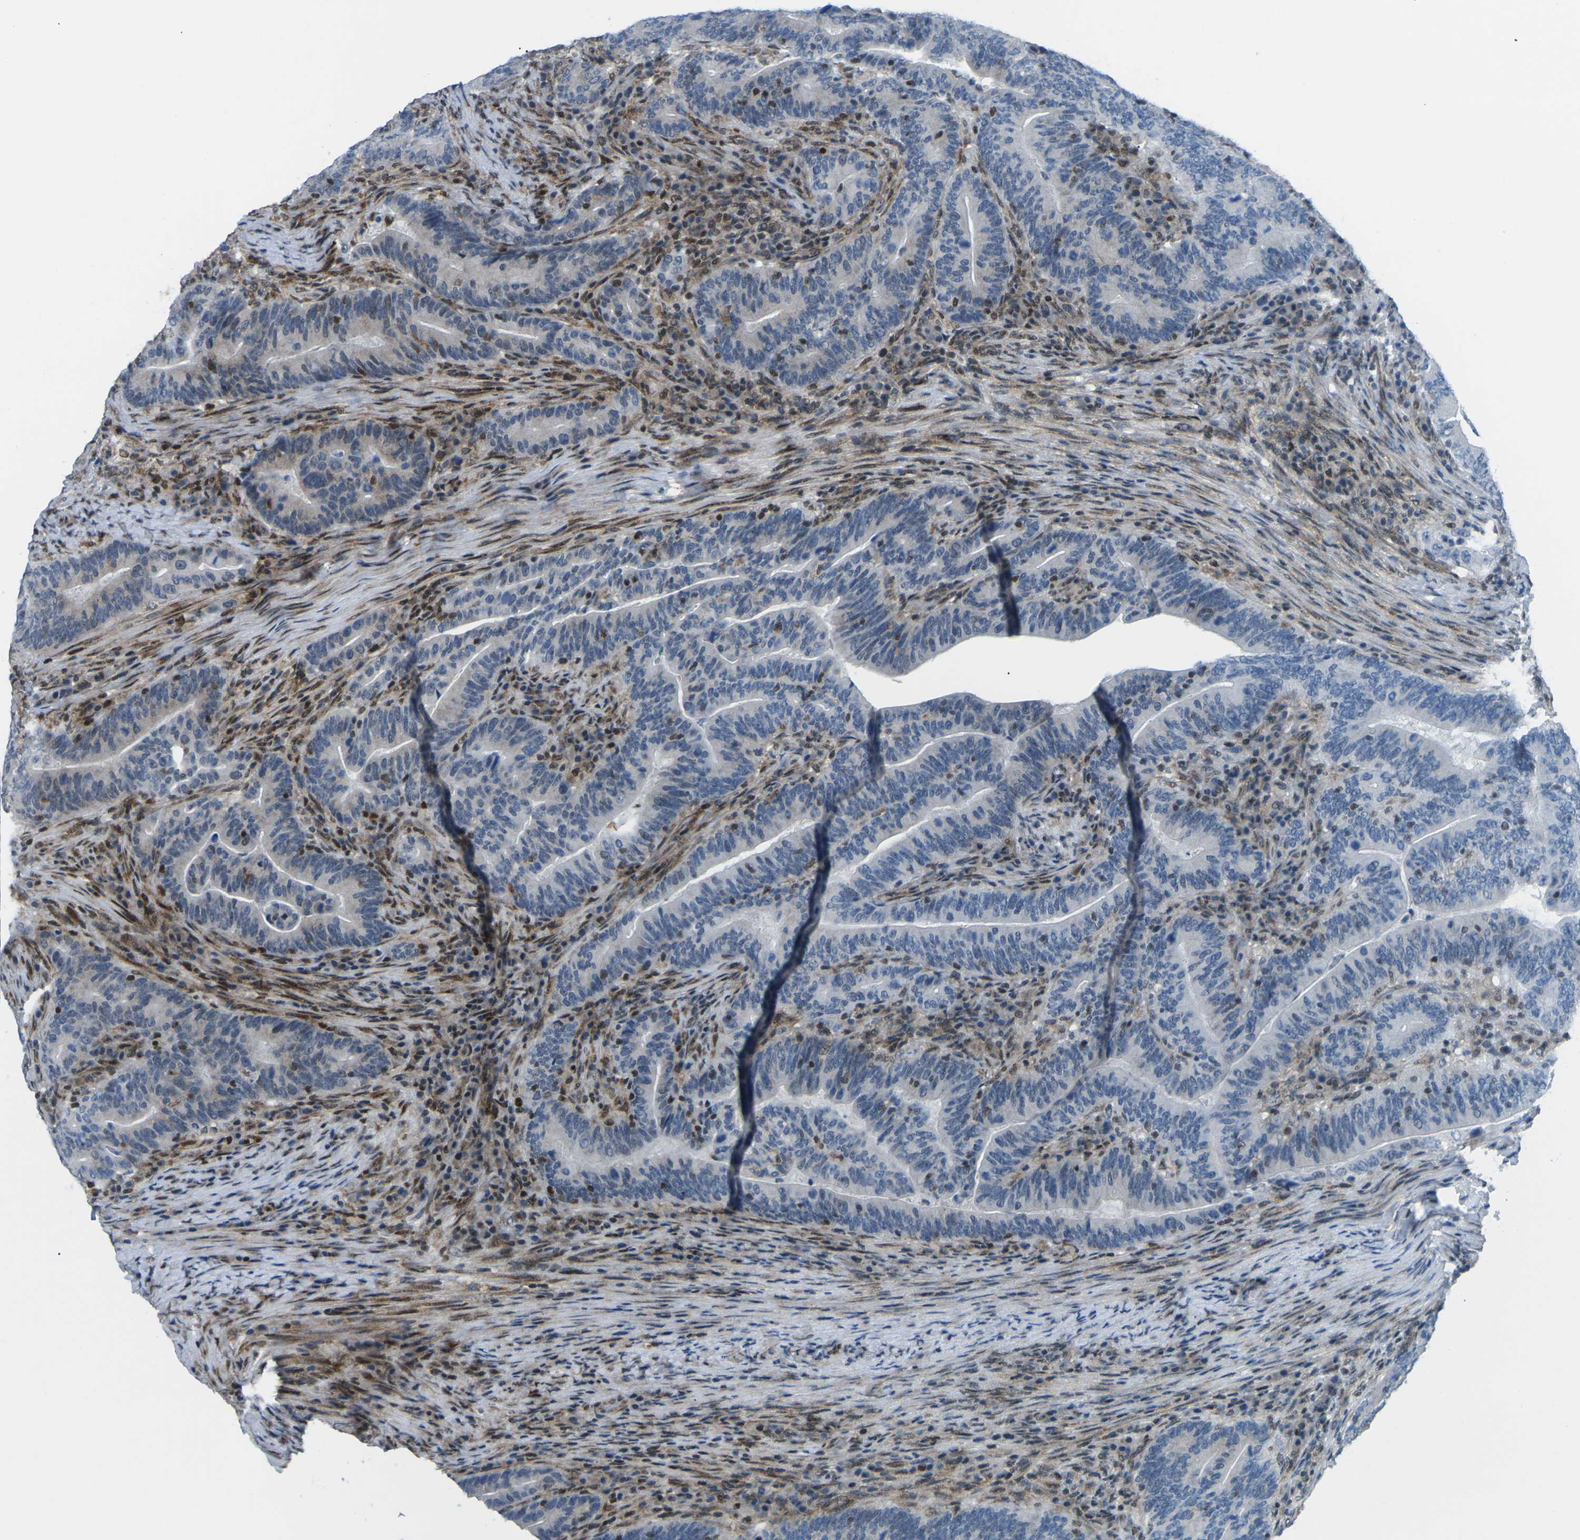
{"staining": {"intensity": "negative", "quantity": "none", "location": "none"}, "tissue": "colorectal cancer", "cell_type": "Tumor cells", "image_type": "cancer", "snomed": [{"axis": "morphology", "description": "Normal tissue, NOS"}, {"axis": "morphology", "description": "Adenocarcinoma, NOS"}, {"axis": "topography", "description": "Colon"}], "caption": "Micrograph shows no protein expression in tumor cells of colorectal adenocarcinoma tissue. The staining is performed using DAB (3,3'-diaminobenzidine) brown chromogen with nuclei counter-stained in using hematoxylin.", "gene": "MBNL1", "patient": {"sex": "female", "age": 66}}